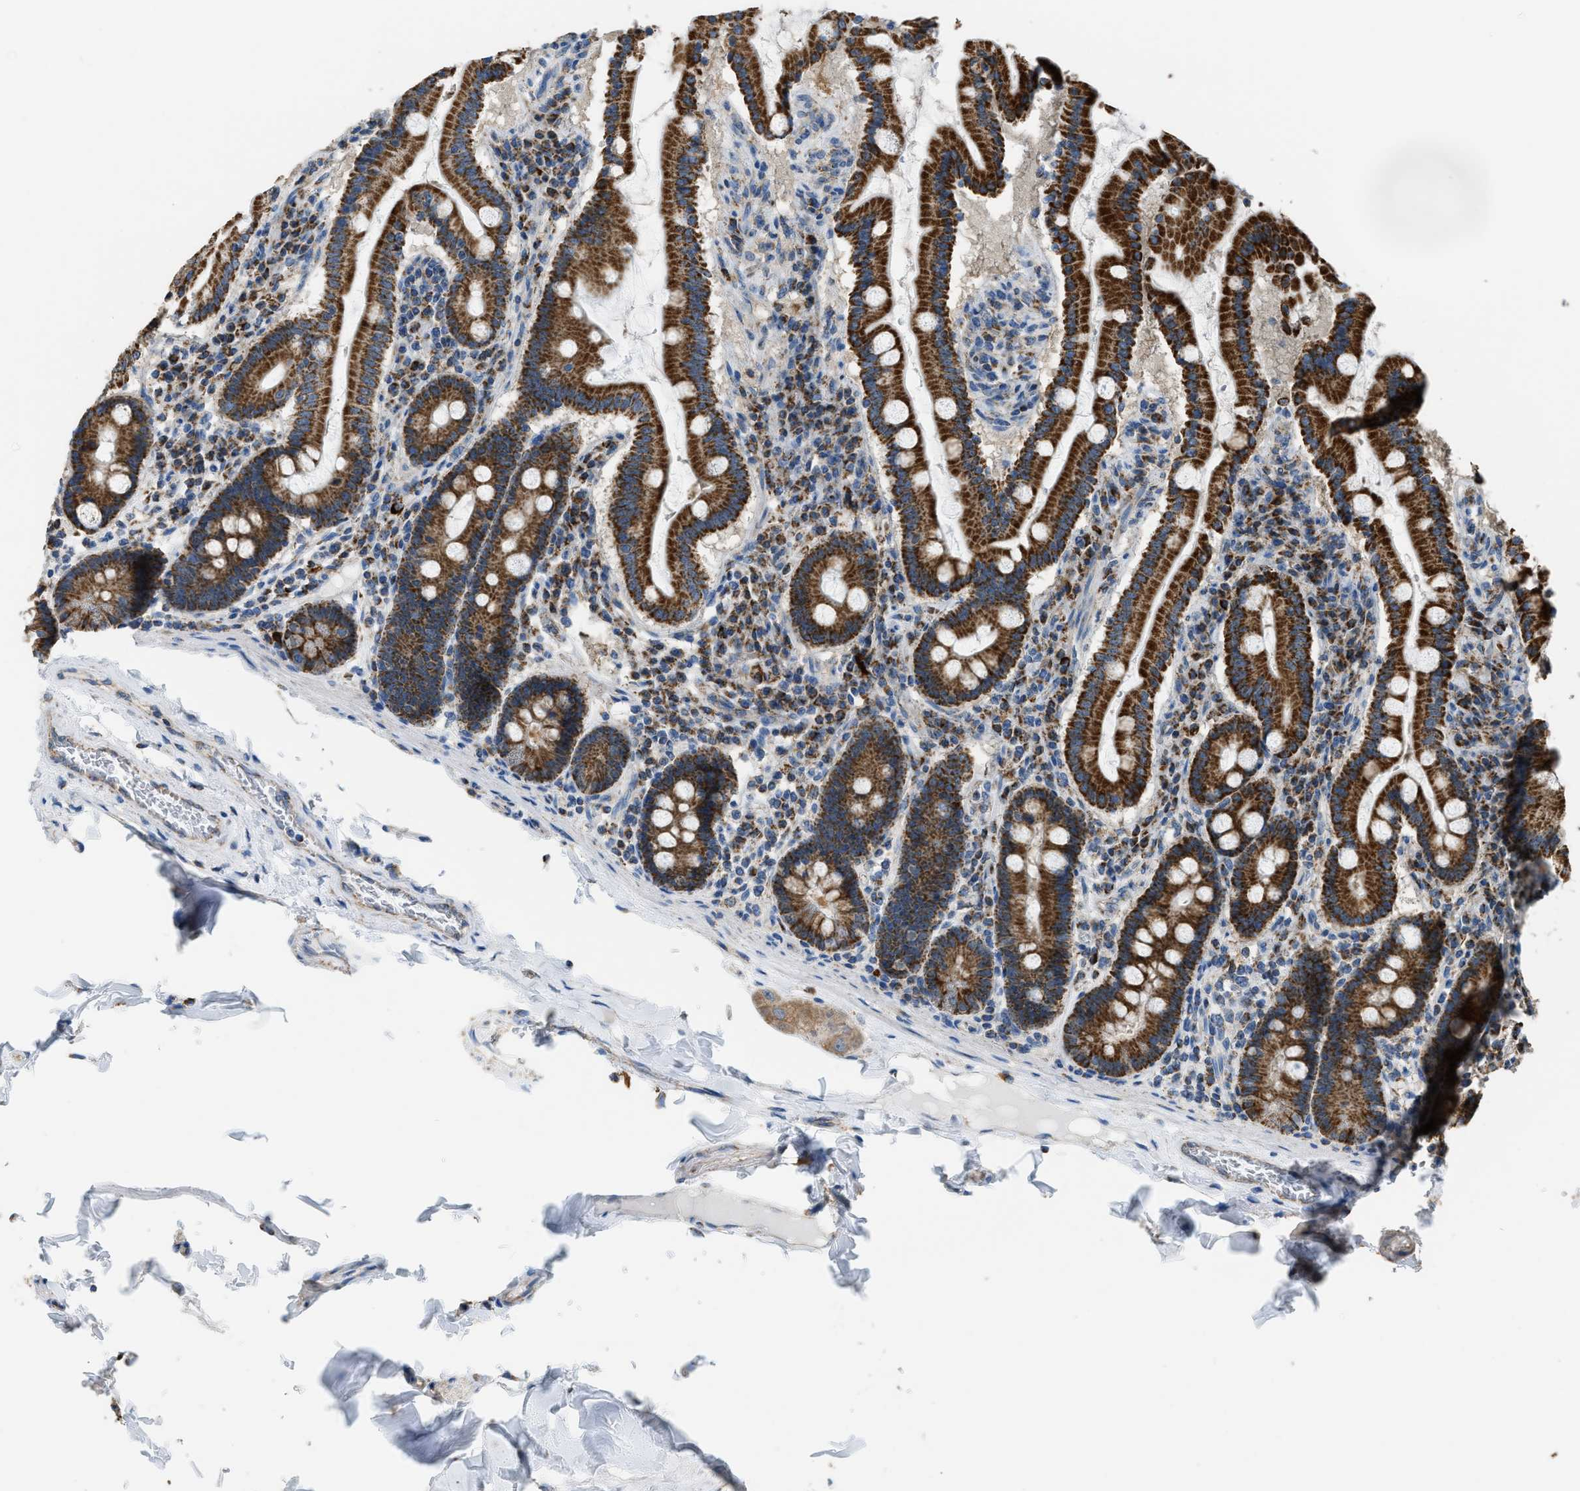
{"staining": {"intensity": "strong", "quantity": ">75%", "location": "cytoplasmic/membranous"}, "tissue": "duodenum", "cell_type": "Glandular cells", "image_type": "normal", "snomed": [{"axis": "morphology", "description": "Normal tissue, NOS"}, {"axis": "topography", "description": "Duodenum"}], "caption": "This is an image of IHC staining of benign duodenum, which shows strong staining in the cytoplasmic/membranous of glandular cells.", "gene": "ETFB", "patient": {"sex": "male", "age": 50}}